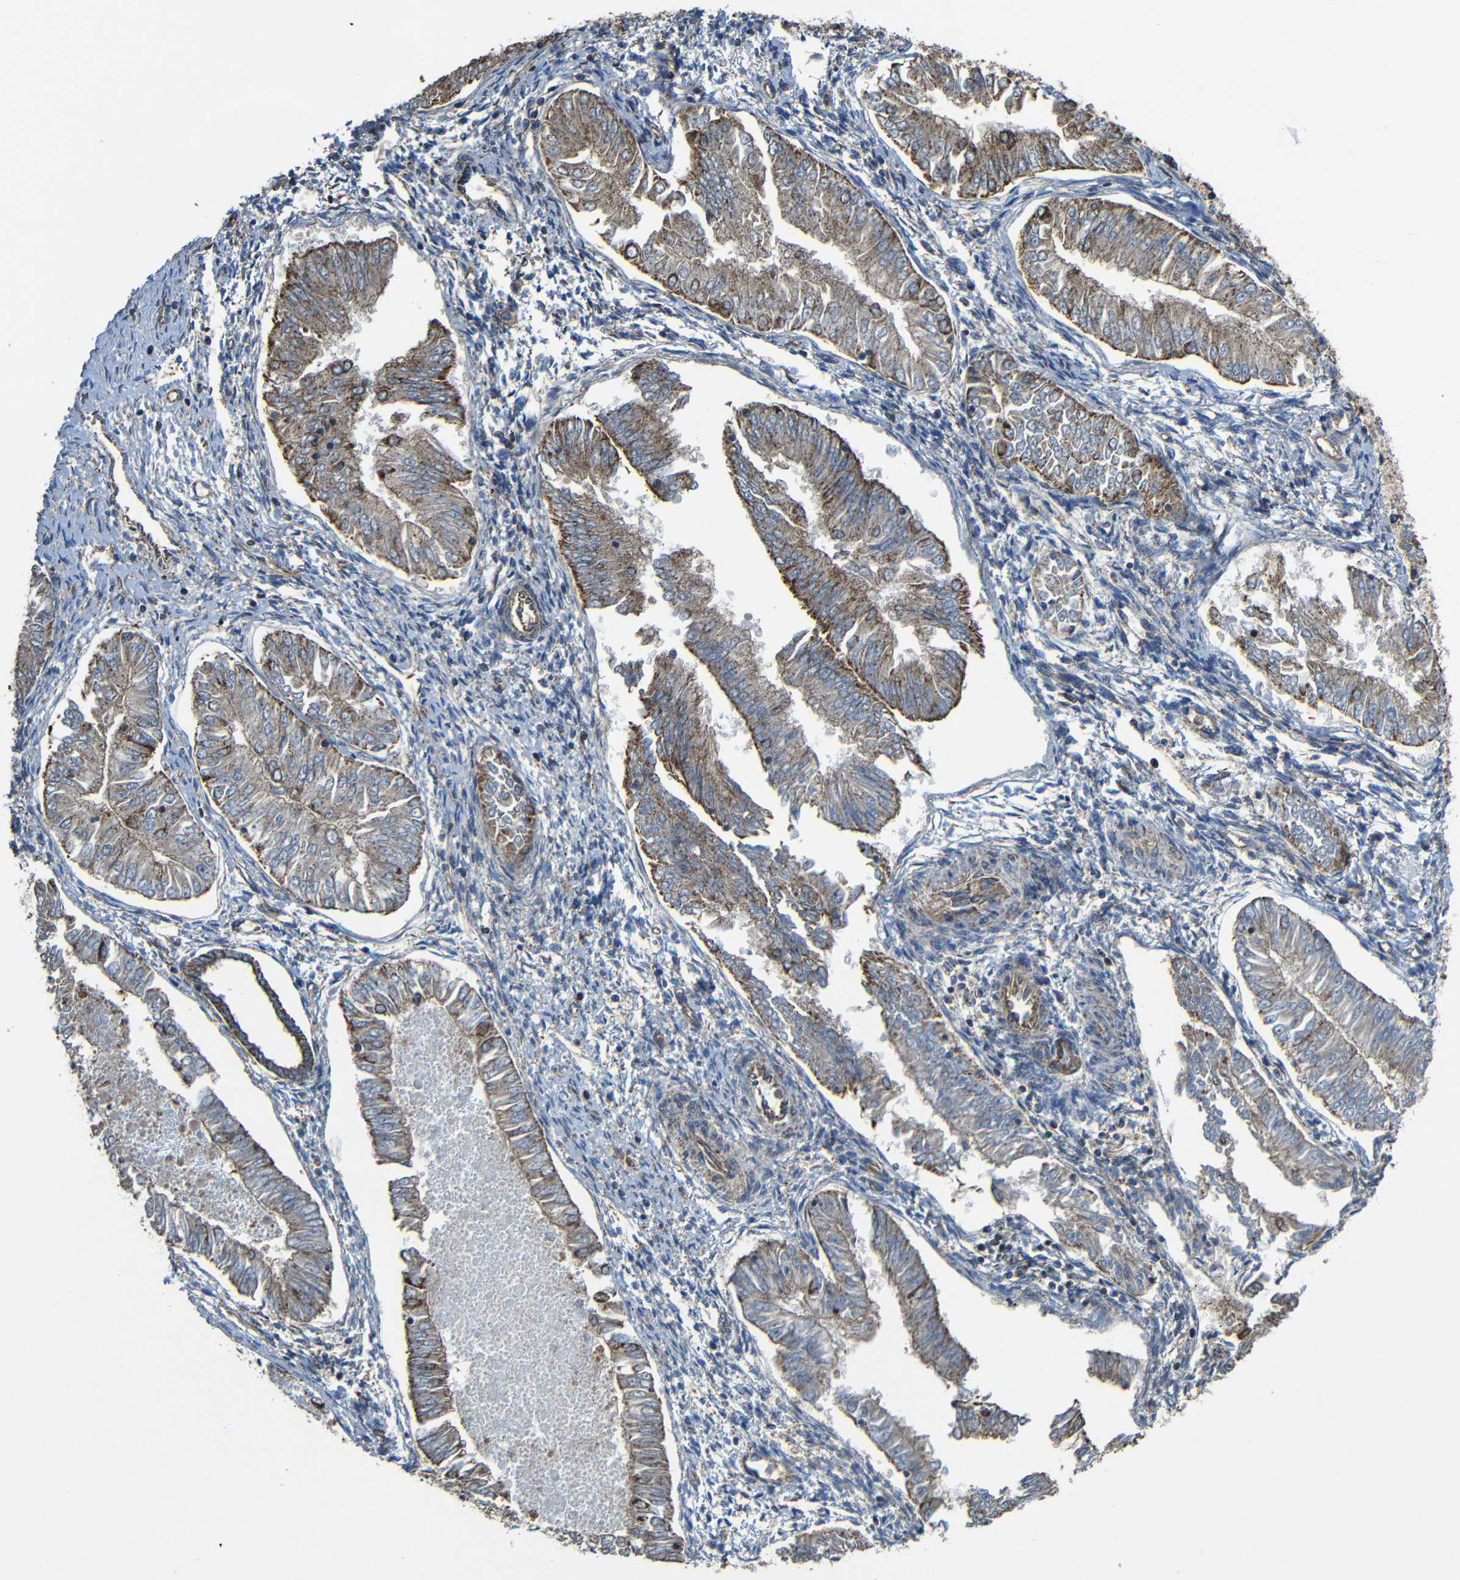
{"staining": {"intensity": "strong", "quantity": ">75%", "location": "cytoplasmic/membranous"}, "tissue": "endometrial cancer", "cell_type": "Tumor cells", "image_type": "cancer", "snomed": [{"axis": "morphology", "description": "Adenocarcinoma, NOS"}, {"axis": "topography", "description": "Endometrium"}], "caption": "Immunohistochemistry (IHC) staining of endometrial adenocarcinoma, which demonstrates high levels of strong cytoplasmic/membranous staining in about >75% of tumor cells indicating strong cytoplasmic/membranous protein expression. The staining was performed using DAB (3,3'-diaminobenzidine) (brown) for protein detection and nuclei were counterstained in hematoxylin (blue).", "gene": "INTS6L", "patient": {"sex": "female", "age": 53}}